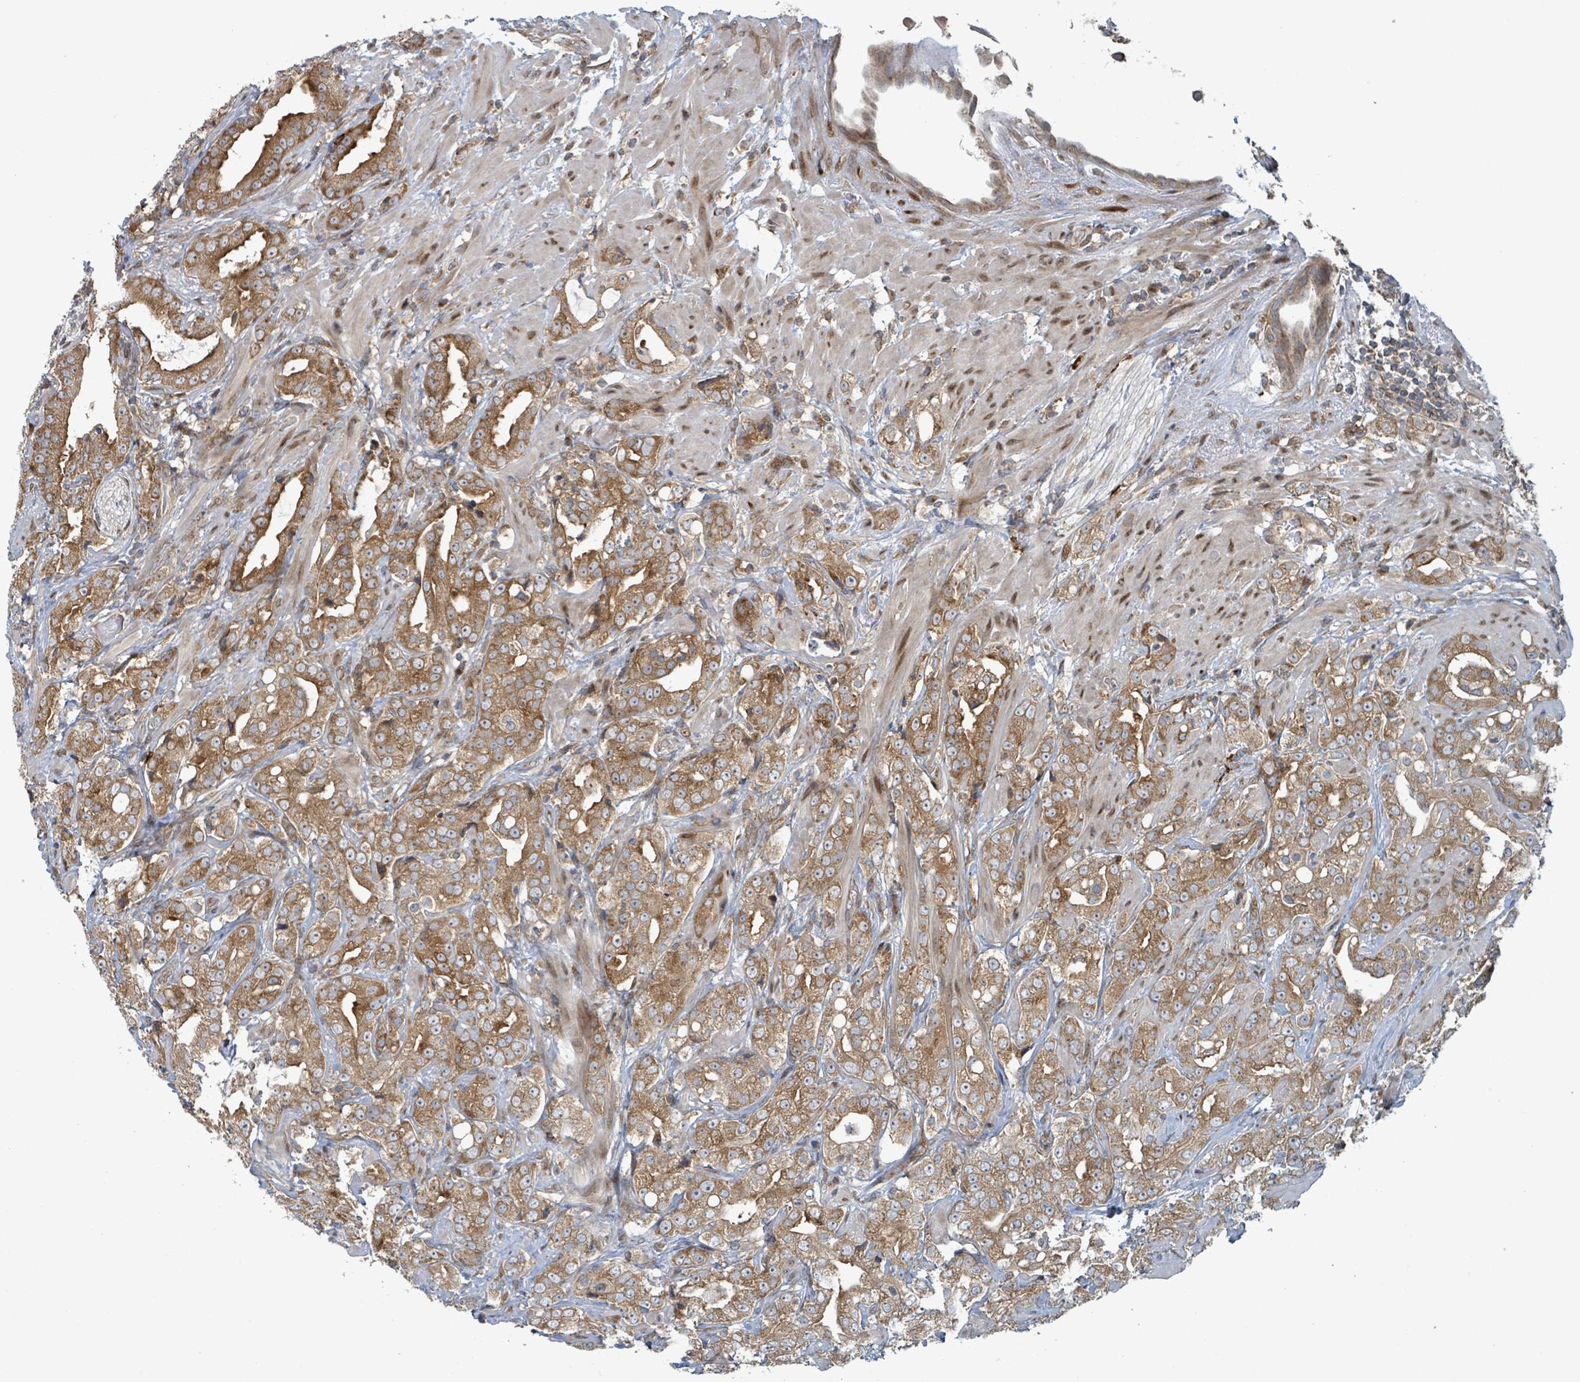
{"staining": {"intensity": "moderate", "quantity": ">75%", "location": "cytoplasmic/membranous"}, "tissue": "prostate cancer", "cell_type": "Tumor cells", "image_type": "cancer", "snomed": [{"axis": "morphology", "description": "Adenocarcinoma, Low grade"}, {"axis": "topography", "description": "Prostate"}], "caption": "Protein staining shows moderate cytoplasmic/membranous expression in about >75% of tumor cells in adenocarcinoma (low-grade) (prostate).", "gene": "OR51E1", "patient": {"sex": "male", "age": 67}}